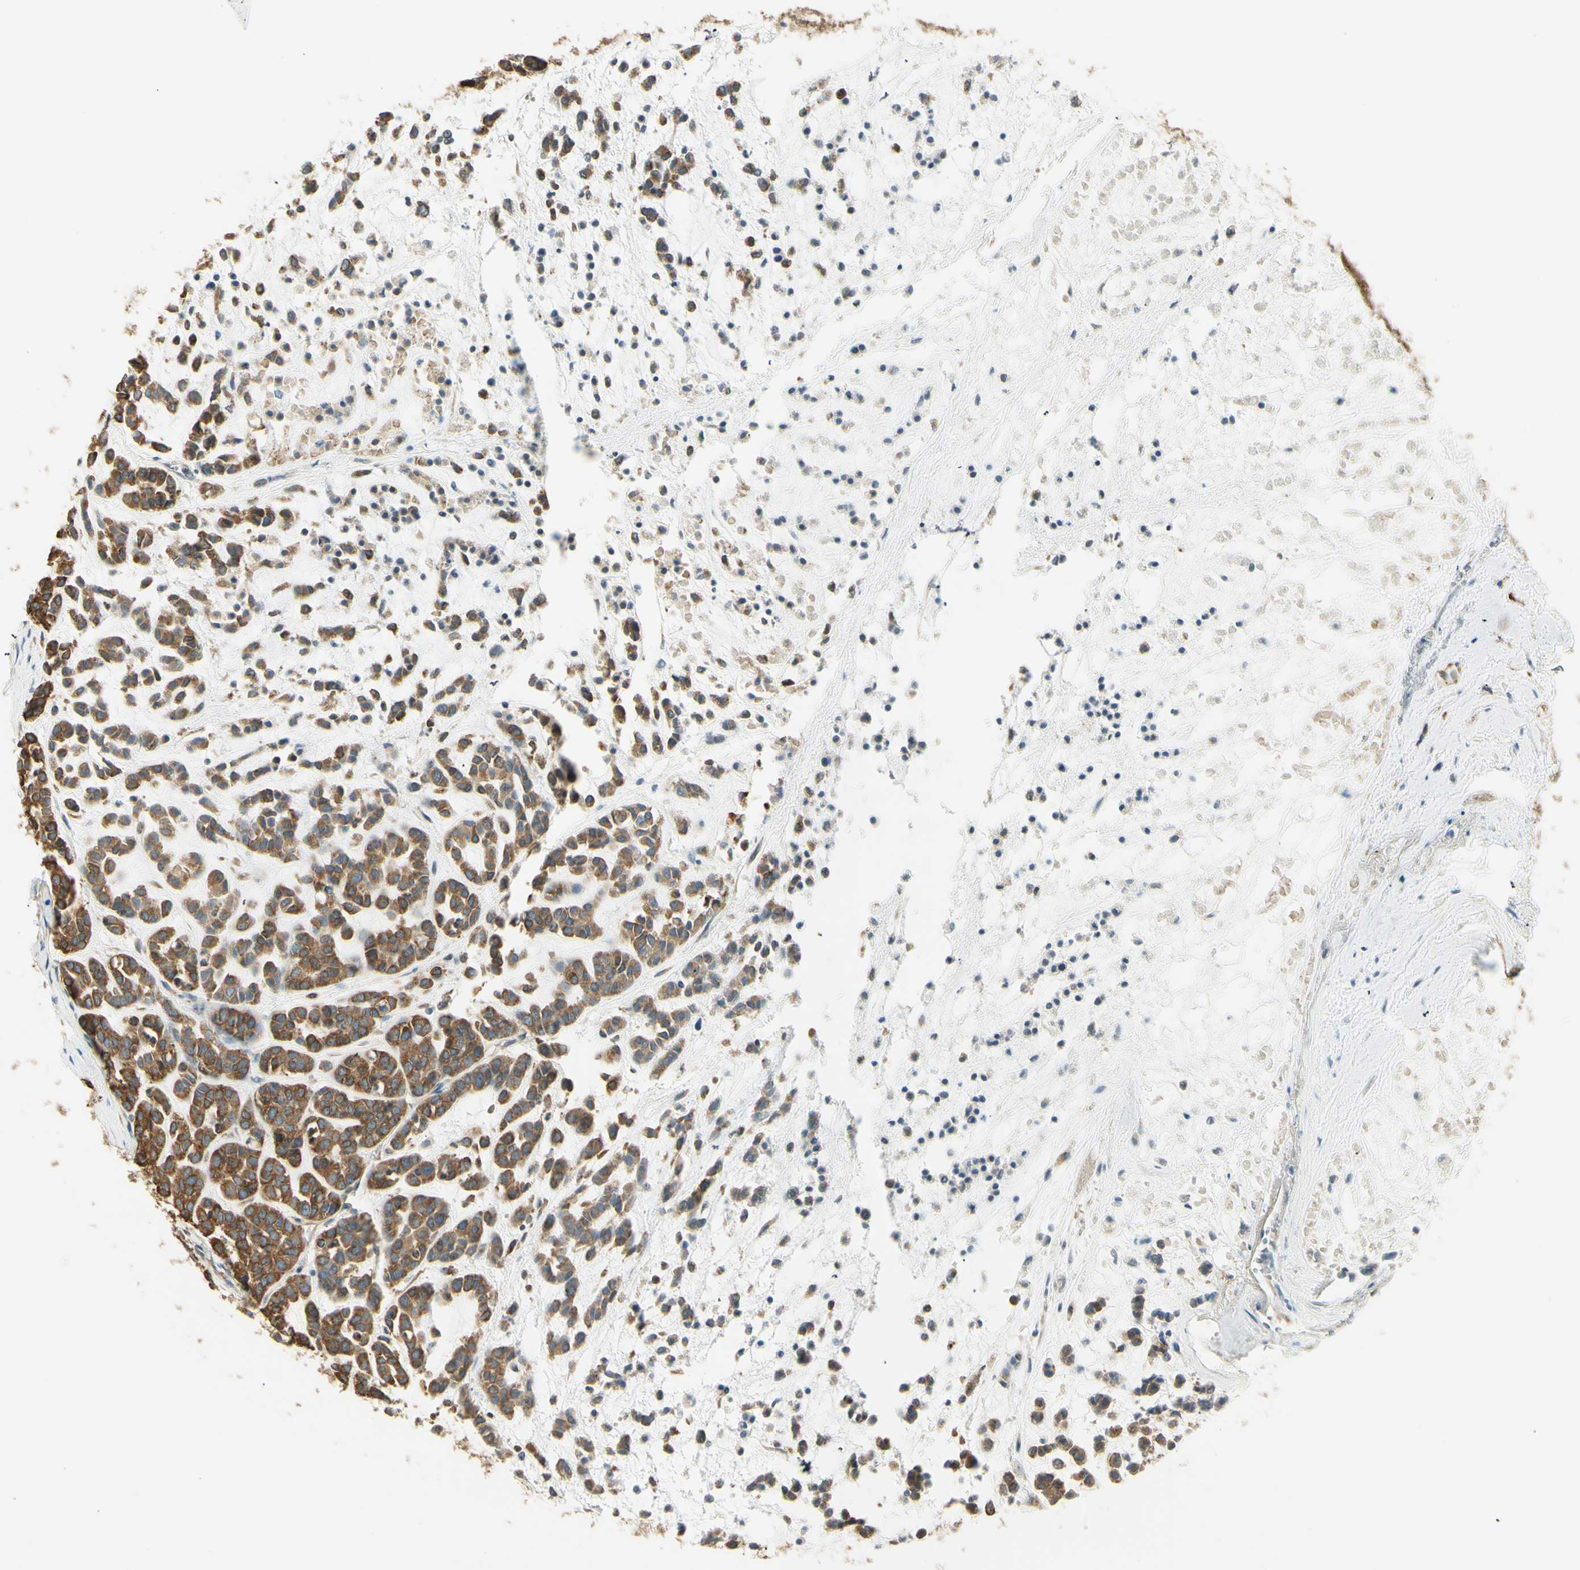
{"staining": {"intensity": "moderate", "quantity": ">75%", "location": "cytoplasmic/membranous"}, "tissue": "head and neck cancer", "cell_type": "Tumor cells", "image_type": "cancer", "snomed": [{"axis": "morphology", "description": "Adenocarcinoma, NOS"}, {"axis": "morphology", "description": "Adenoma, NOS"}, {"axis": "topography", "description": "Head-Neck"}], "caption": "Immunohistochemistry (IHC) (DAB) staining of human adenocarcinoma (head and neck) demonstrates moderate cytoplasmic/membranous protein staining in about >75% of tumor cells. Ihc stains the protein in brown and the nuclei are stained blue.", "gene": "IGDCC4", "patient": {"sex": "female", "age": 55}}